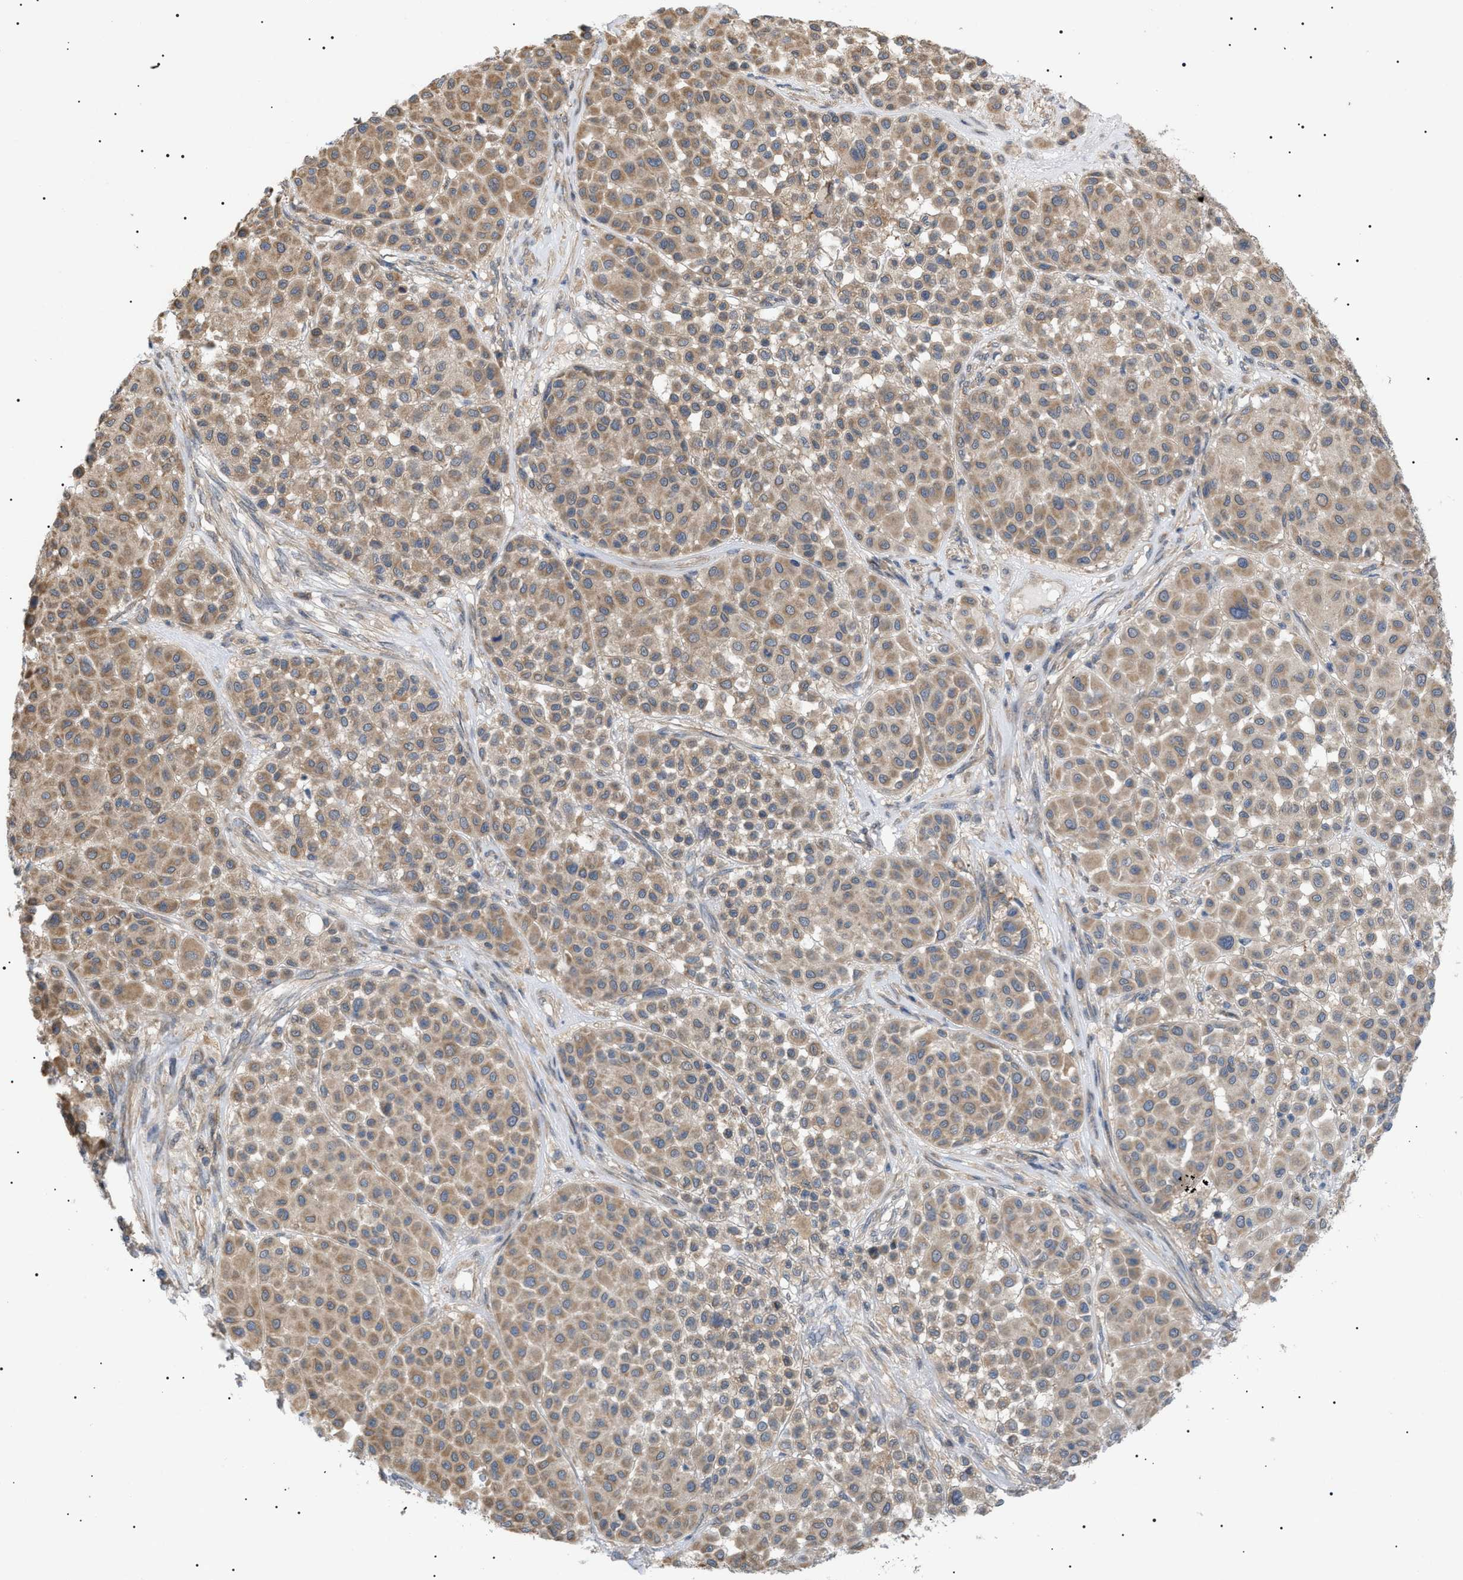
{"staining": {"intensity": "weak", "quantity": ">75%", "location": "cytoplasmic/membranous"}, "tissue": "melanoma", "cell_type": "Tumor cells", "image_type": "cancer", "snomed": [{"axis": "morphology", "description": "Malignant melanoma, Metastatic site"}, {"axis": "topography", "description": "Soft tissue"}], "caption": "A high-resolution micrograph shows immunohistochemistry (IHC) staining of melanoma, which reveals weak cytoplasmic/membranous positivity in about >75% of tumor cells.", "gene": "IRS2", "patient": {"sex": "male", "age": 41}}